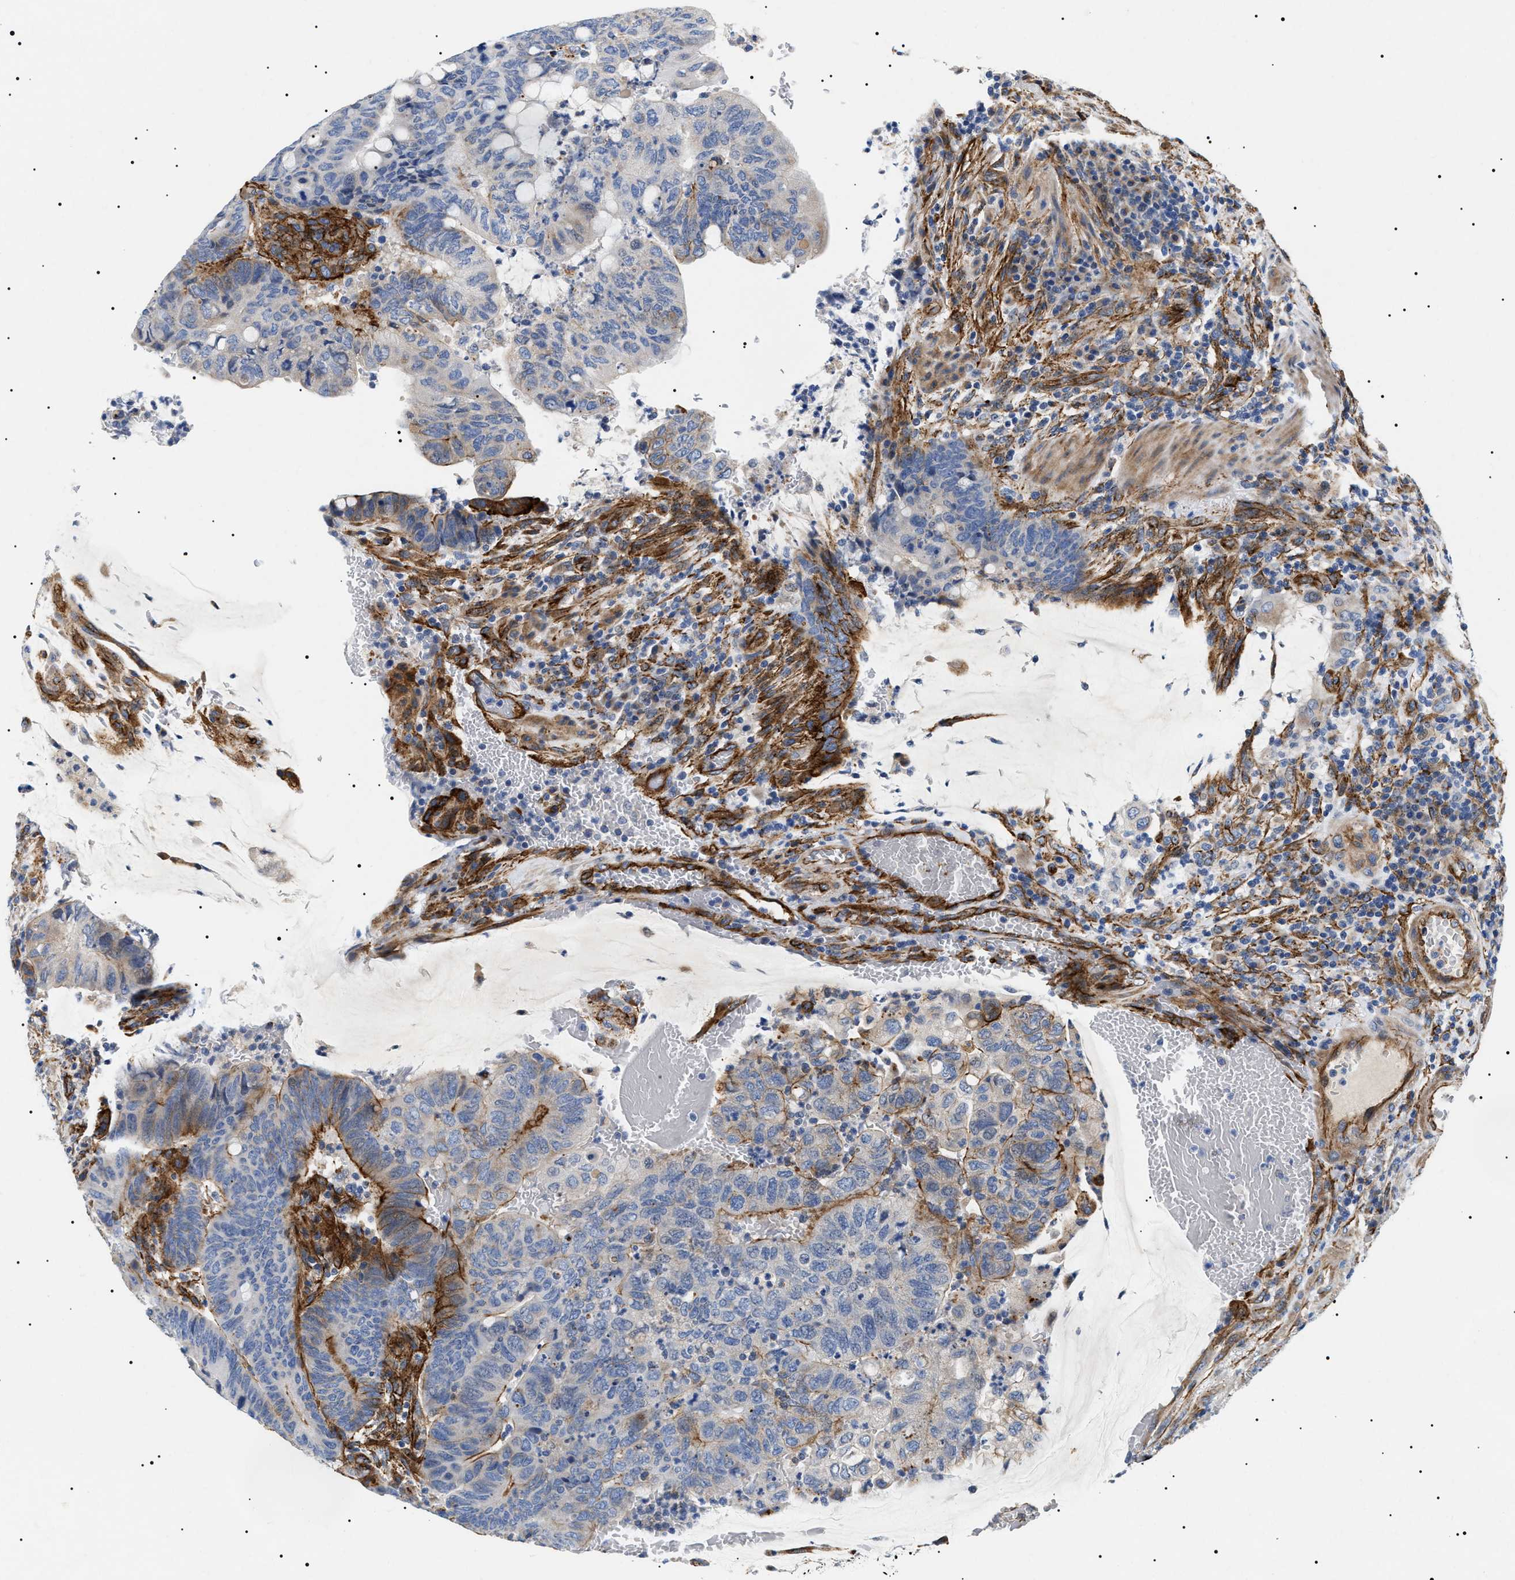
{"staining": {"intensity": "moderate", "quantity": "<25%", "location": "cytoplasmic/membranous"}, "tissue": "colorectal cancer", "cell_type": "Tumor cells", "image_type": "cancer", "snomed": [{"axis": "morphology", "description": "Normal tissue, NOS"}, {"axis": "morphology", "description": "Adenocarcinoma, NOS"}, {"axis": "topography", "description": "Rectum"}, {"axis": "topography", "description": "Peripheral nerve tissue"}], "caption": "High-magnification brightfield microscopy of colorectal adenocarcinoma stained with DAB (3,3'-diaminobenzidine) (brown) and counterstained with hematoxylin (blue). tumor cells exhibit moderate cytoplasmic/membranous staining is identified in approximately<25% of cells. (Brightfield microscopy of DAB IHC at high magnification).", "gene": "TMEM222", "patient": {"sex": "male", "age": 92}}